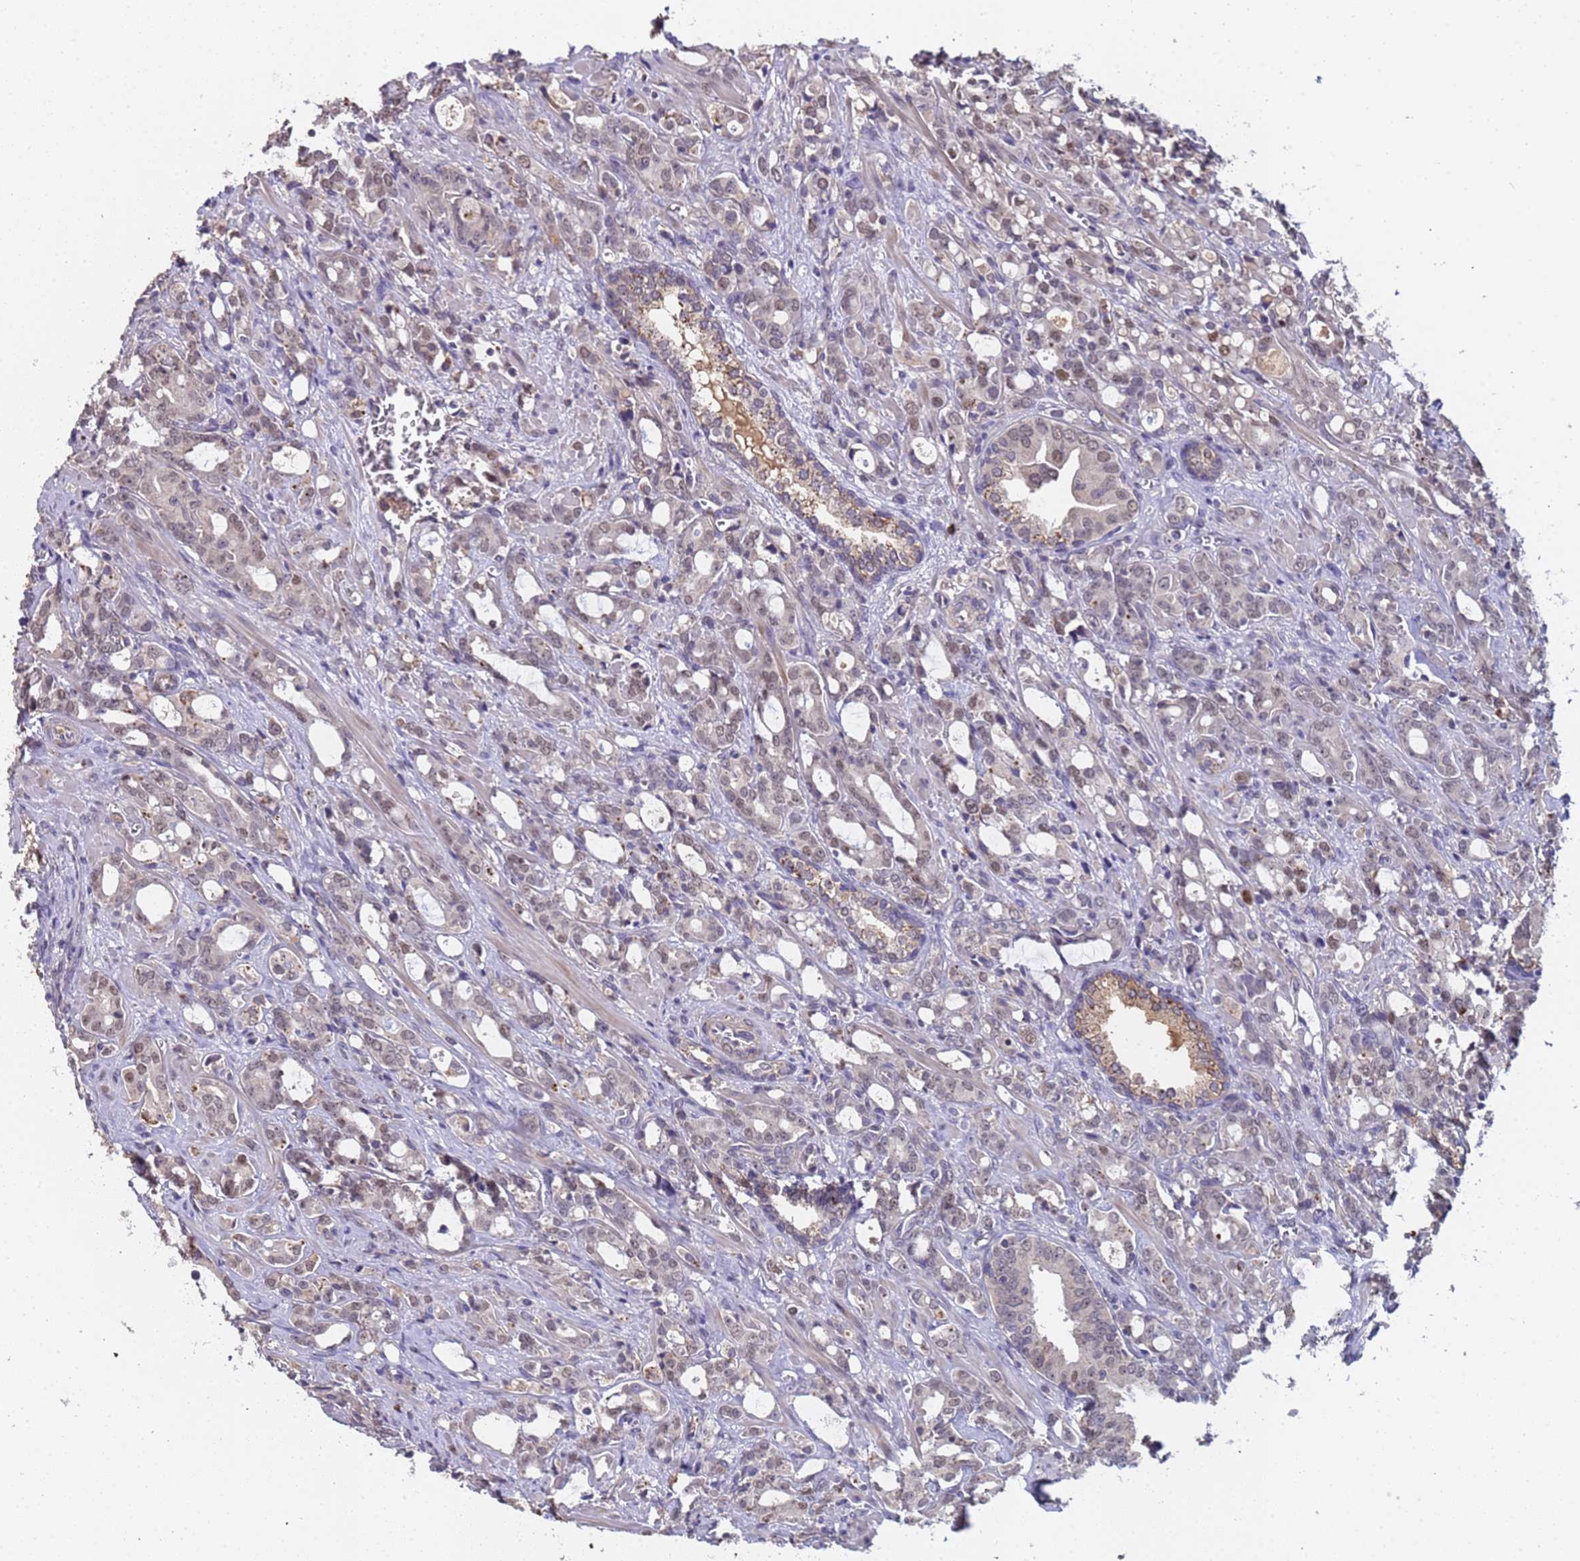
{"staining": {"intensity": "weak", "quantity": "25%-75%", "location": "nuclear"}, "tissue": "prostate cancer", "cell_type": "Tumor cells", "image_type": "cancer", "snomed": [{"axis": "morphology", "description": "Adenocarcinoma, High grade"}, {"axis": "topography", "description": "Prostate"}], "caption": "Immunohistochemistry photomicrograph of neoplastic tissue: human prostate cancer (adenocarcinoma (high-grade)) stained using immunohistochemistry demonstrates low levels of weak protein expression localized specifically in the nuclear of tumor cells, appearing as a nuclear brown color.", "gene": "ZNF248", "patient": {"sex": "male", "age": 72}}